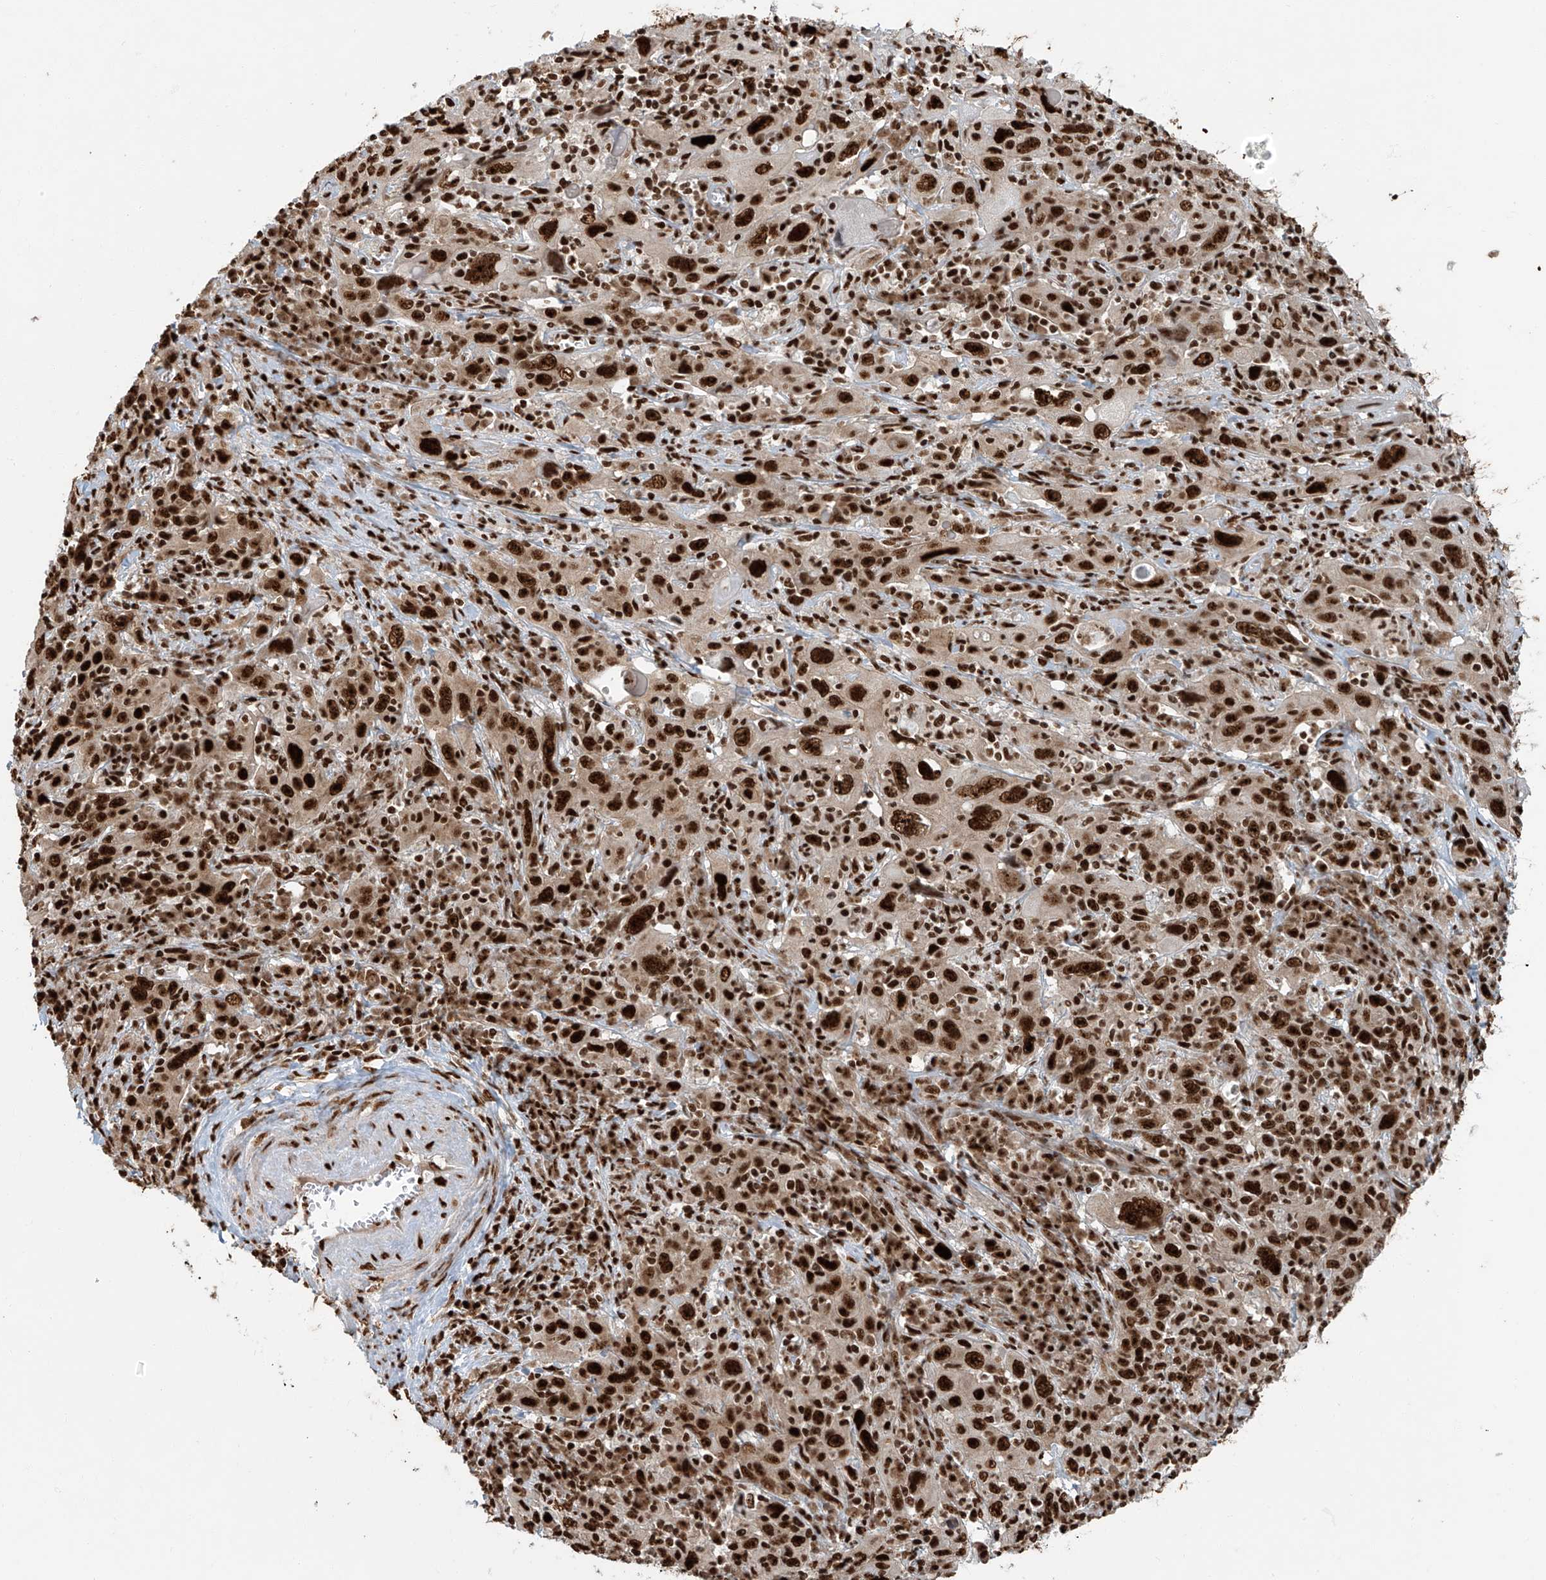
{"staining": {"intensity": "strong", "quantity": ">75%", "location": "nuclear"}, "tissue": "cervical cancer", "cell_type": "Tumor cells", "image_type": "cancer", "snomed": [{"axis": "morphology", "description": "Squamous cell carcinoma, NOS"}, {"axis": "topography", "description": "Cervix"}], "caption": "Immunohistochemistry of human squamous cell carcinoma (cervical) exhibits high levels of strong nuclear positivity in approximately >75% of tumor cells.", "gene": "FAM193B", "patient": {"sex": "female", "age": 46}}